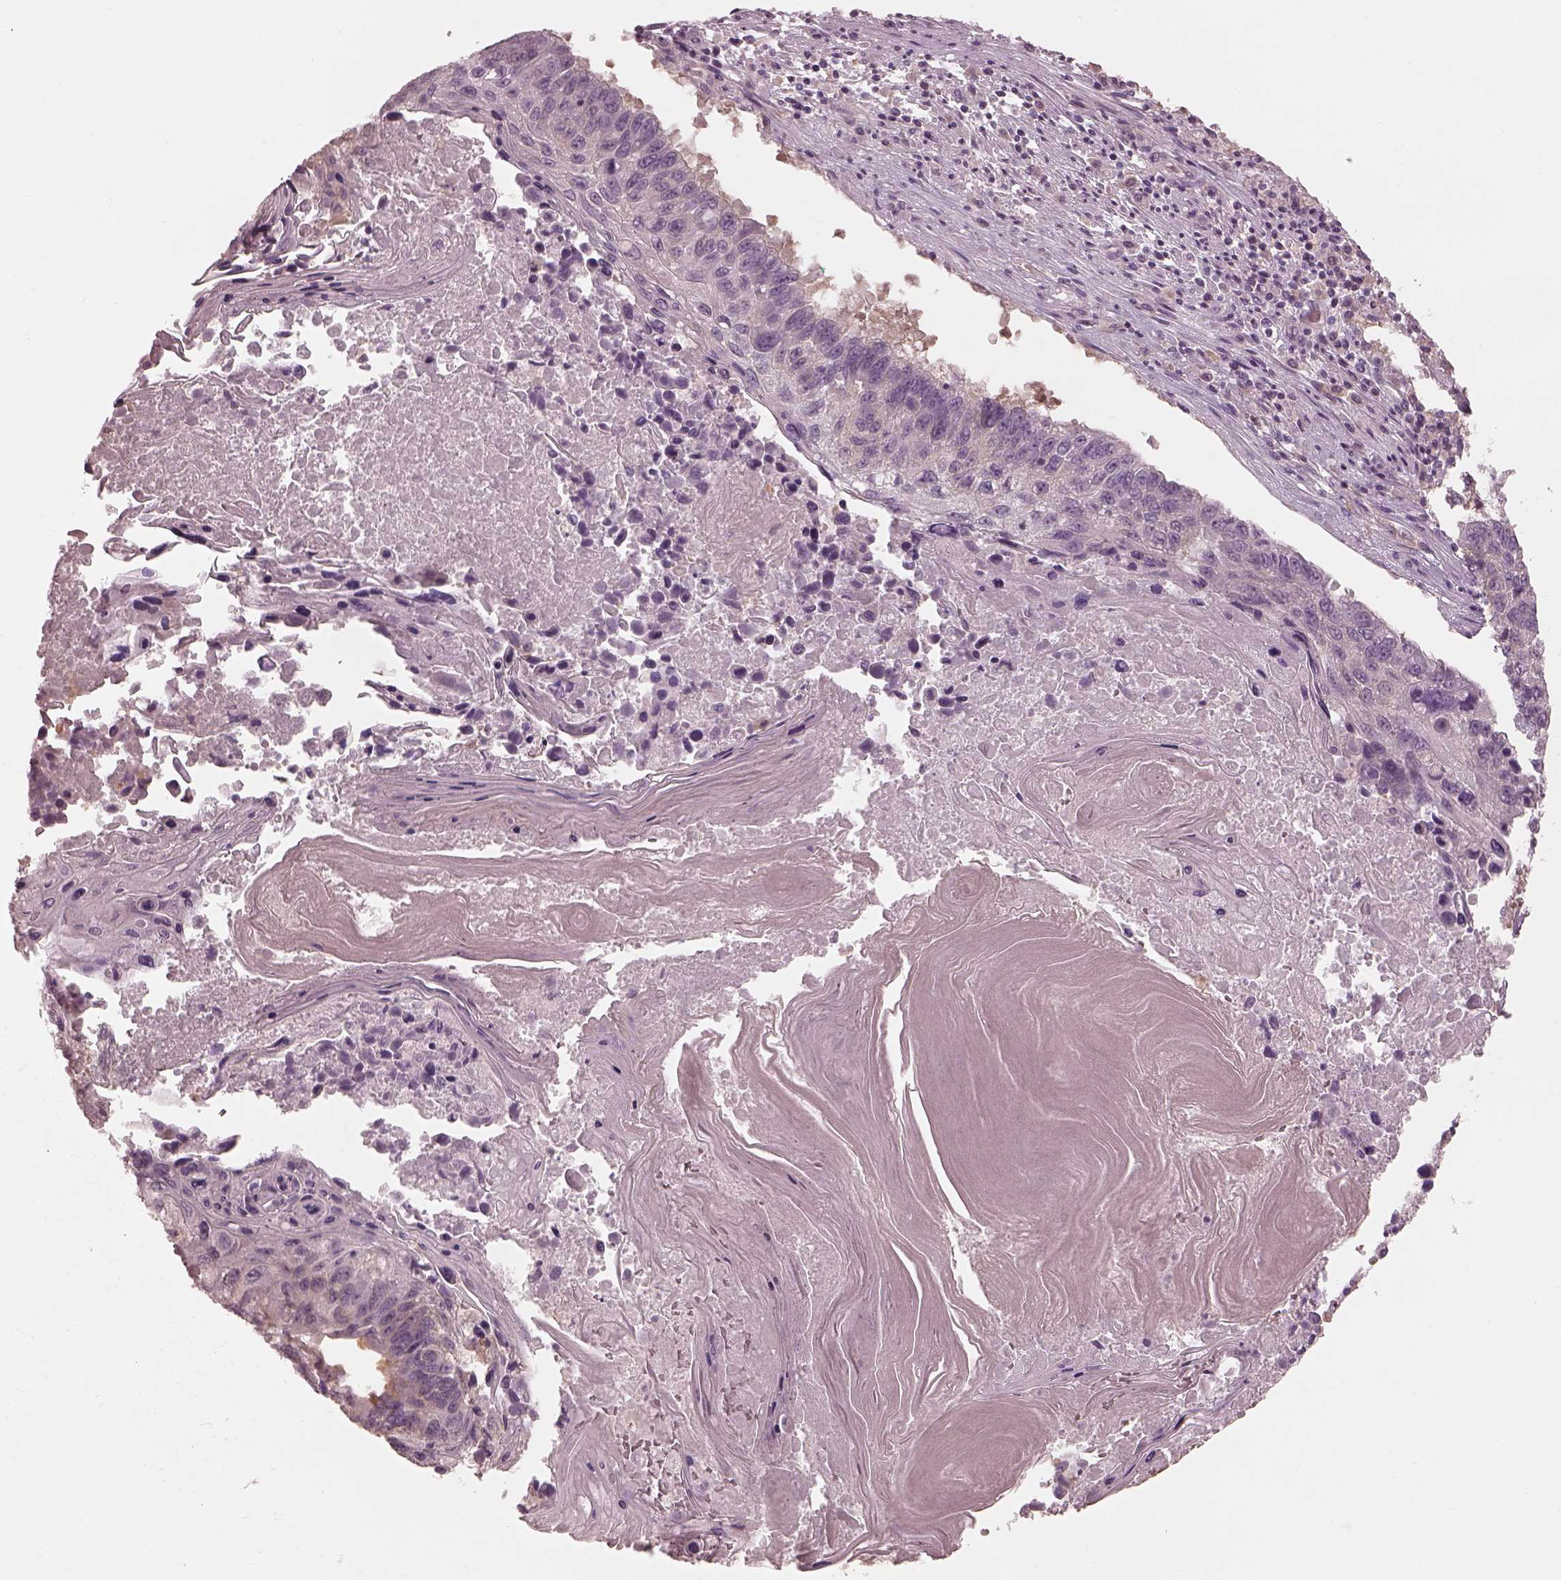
{"staining": {"intensity": "negative", "quantity": "none", "location": "none"}, "tissue": "lung cancer", "cell_type": "Tumor cells", "image_type": "cancer", "snomed": [{"axis": "morphology", "description": "Squamous cell carcinoma, NOS"}, {"axis": "topography", "description": "Lung"}], "caption": "Tumor cells are negative for protein expression in human lung cancer (squamous cell carcinoma). Nuclei are stained in blue.", "gene": "PRKACG", "patient": {"sex": "male", "age": 73}}